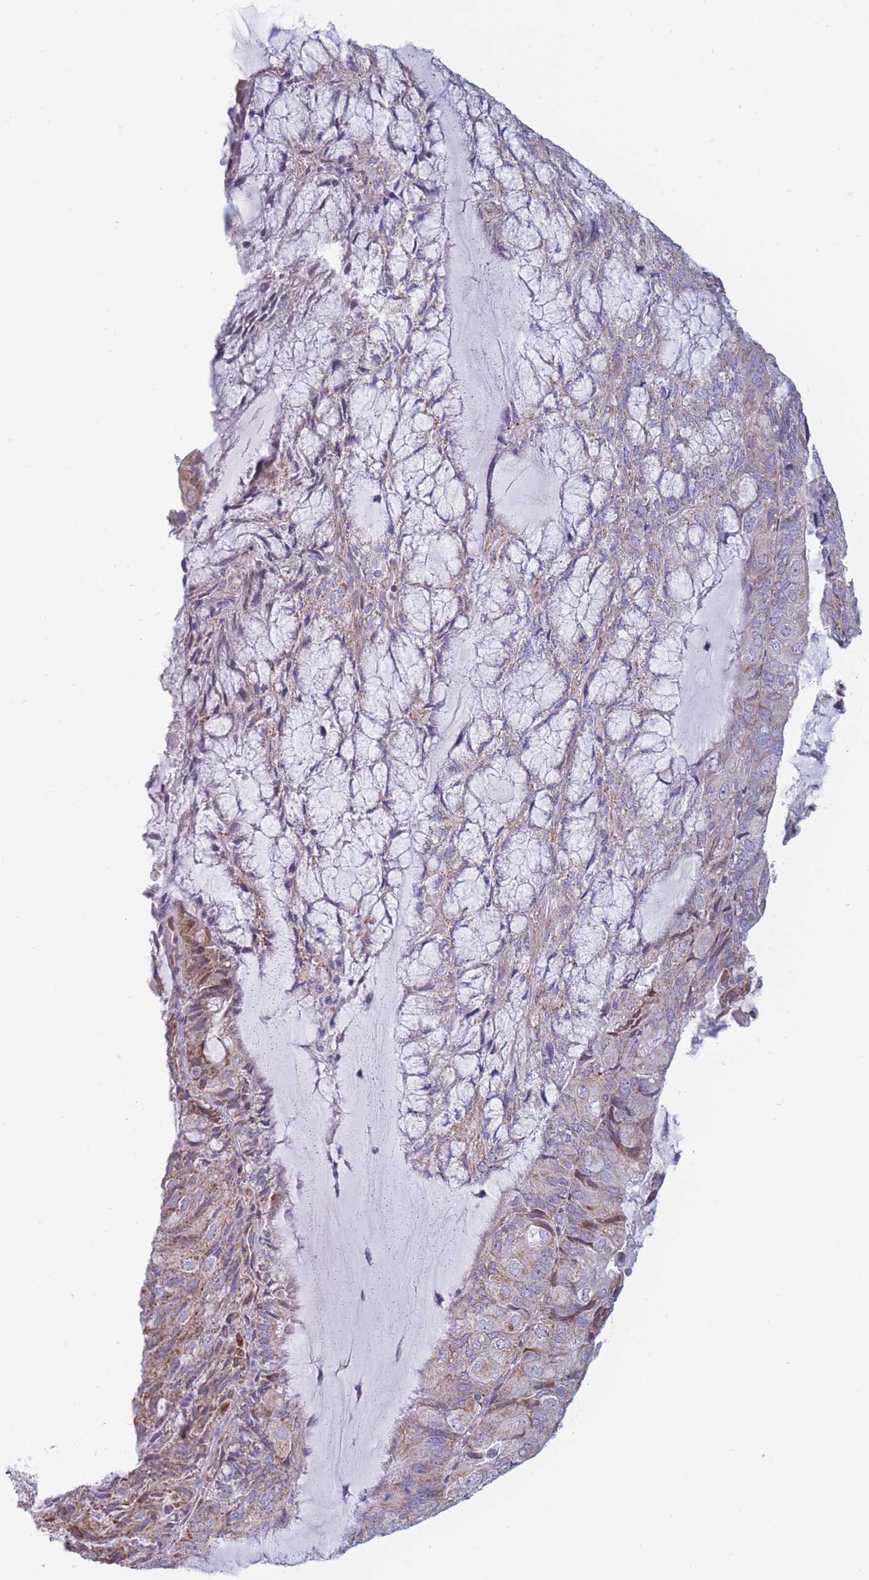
{"staining": {"intensity": "weak", "quantity": "<25%", "location": "cytoplasmic/membranous"}, "tissue": "endometrial cancer", "cell_type": "Tumor cells", "image_type": "cancer", "snomed": [{"axis": "morphology", "description": "Adenocarcinoma, NOS"}, {"axis": "topography", "description": "Endometrium"}], "caption": "A photomicrograph of endometrial cancer stained for a protein displays no brown staining in tumor cells.", "gene": "PDHA1", "patient": {"sex": "female", "age": 81}}